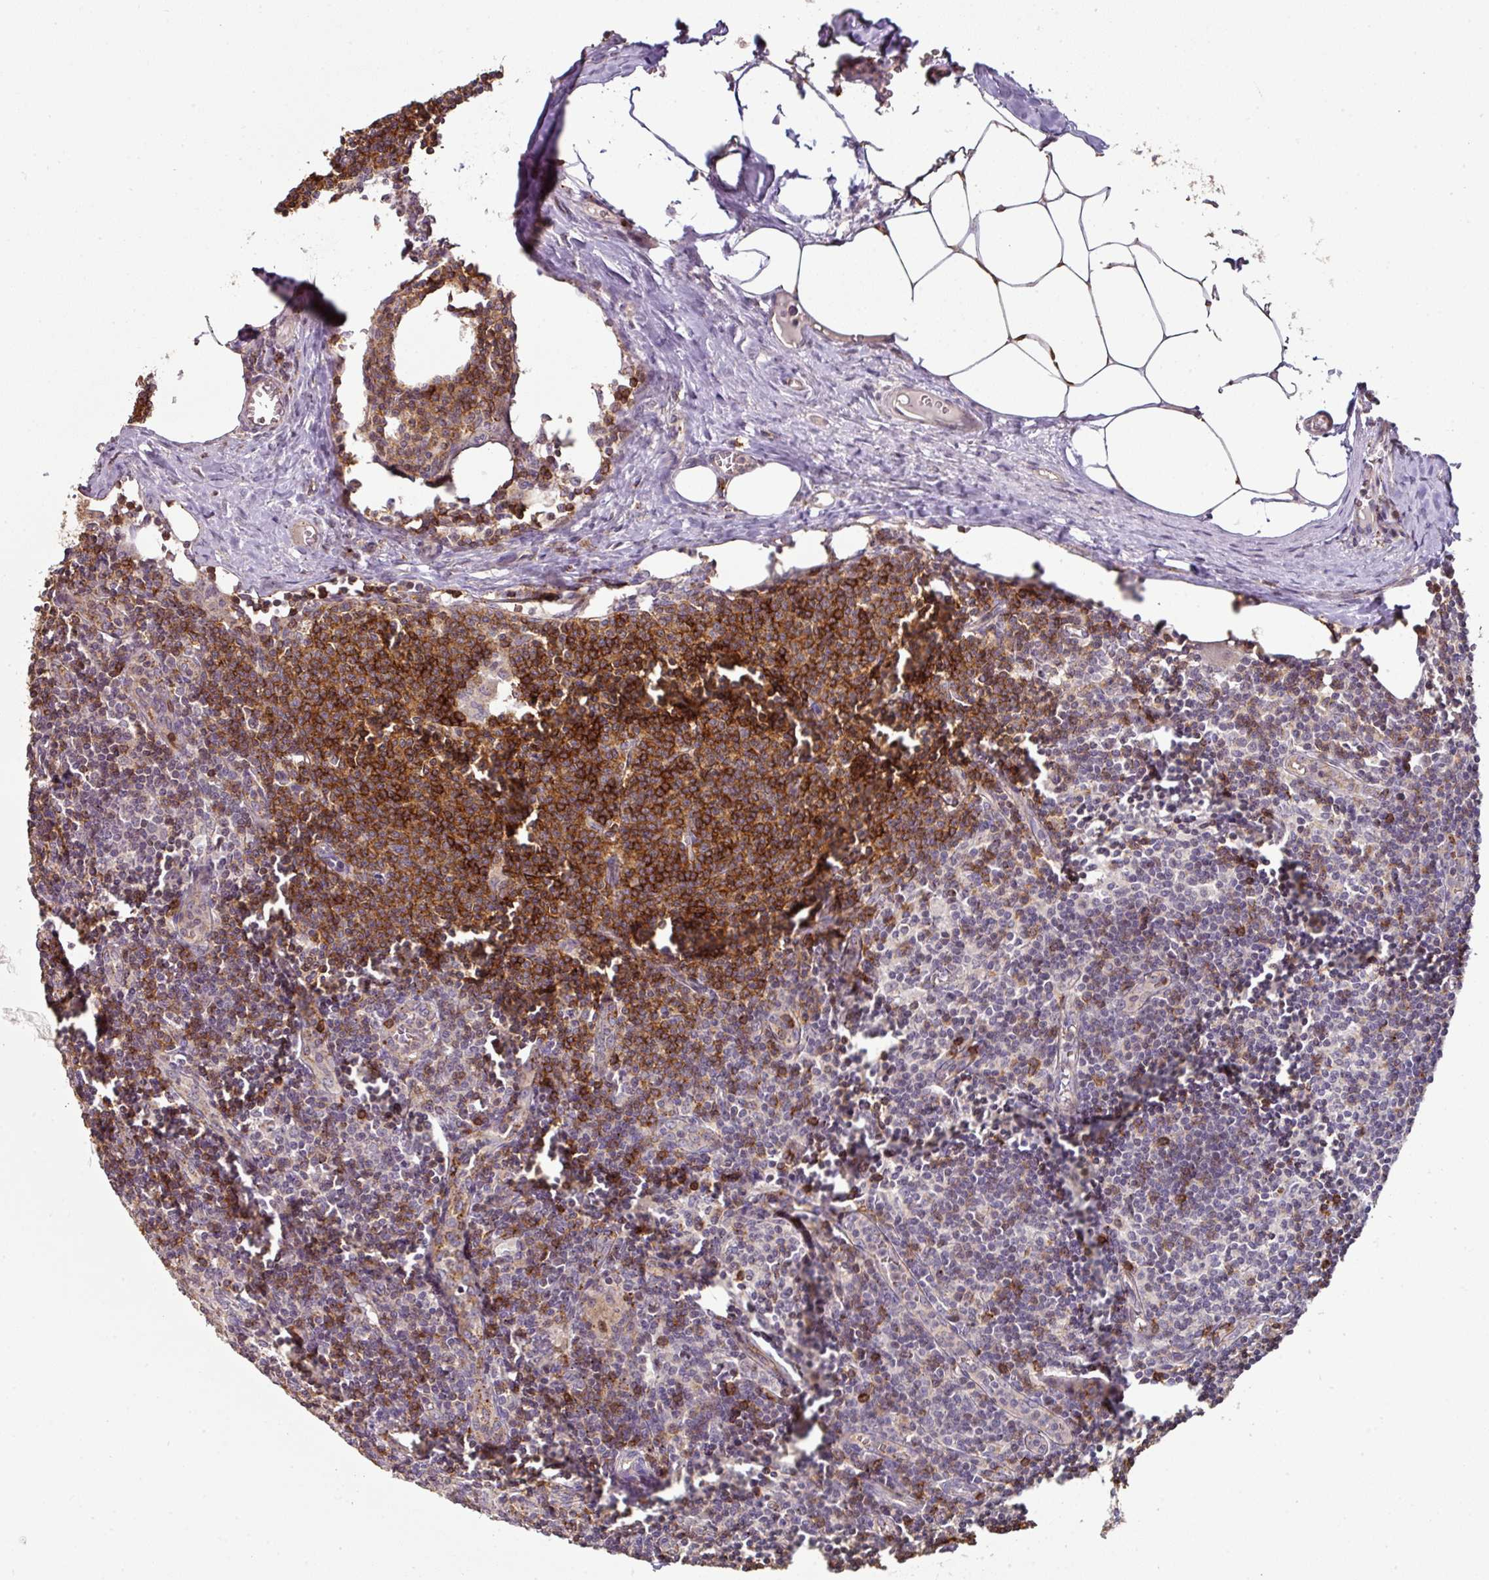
{"staining": {"intensity": "moderate", "quantity": "25%-75%", "location": "cytoplasmic/membranous"}, "tissue": "lymph node", "cell_type": "Germinal center cells", "image_type": "normal", "snomed": [{"axis": "morphology", "description": "Normal tissue, NOS"}, {"axis": "topography", "description": "Lymph node"}], "caption": "A micrograph of lymph node stained for a protein demonstrates moderate cytoplasmic/membranous brown staining in germinal center cells.", "gene": "CXCR5", "patient": {"sex": "female", "age": 59}}